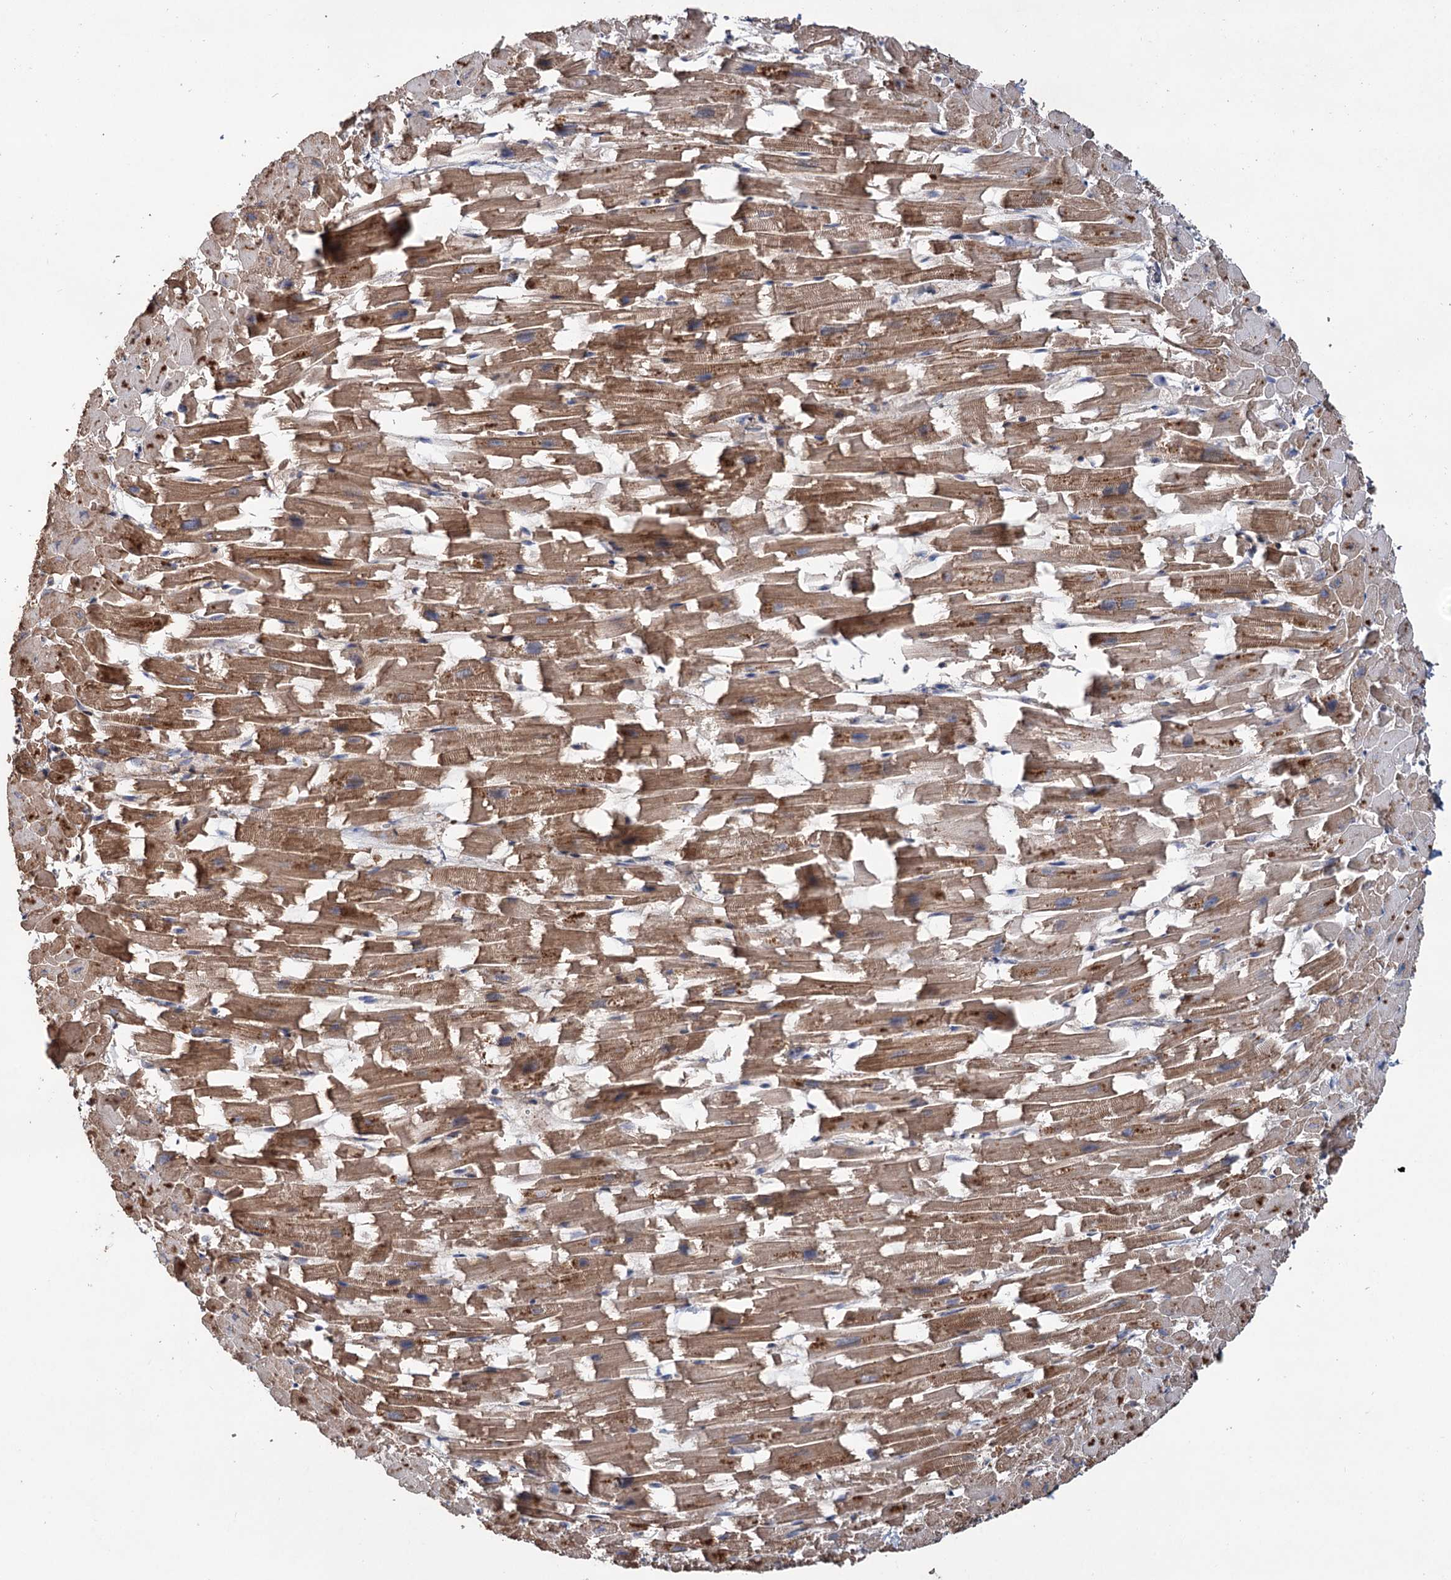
{"staining": {"intensity": "moderate", "quantity": ">75%", "location": "cytoplasmic/membranous"}, "tissue": "heart muscle", "cell_type": "Cardiomyocytes", "image_type": "normal", "snomed": [{"axis": "morphology", "description": "Normal tissue, NOS"}, {"axis": "topography", "description": "Heart"}], "caption": "Heart muscle stained with a brown dye displays moderate cytoplasmic/membranous positive staining in about >75% of cardiomyocytes.", "gene": "GRIP1", "patient": {"sex": "female", "age": 64}}